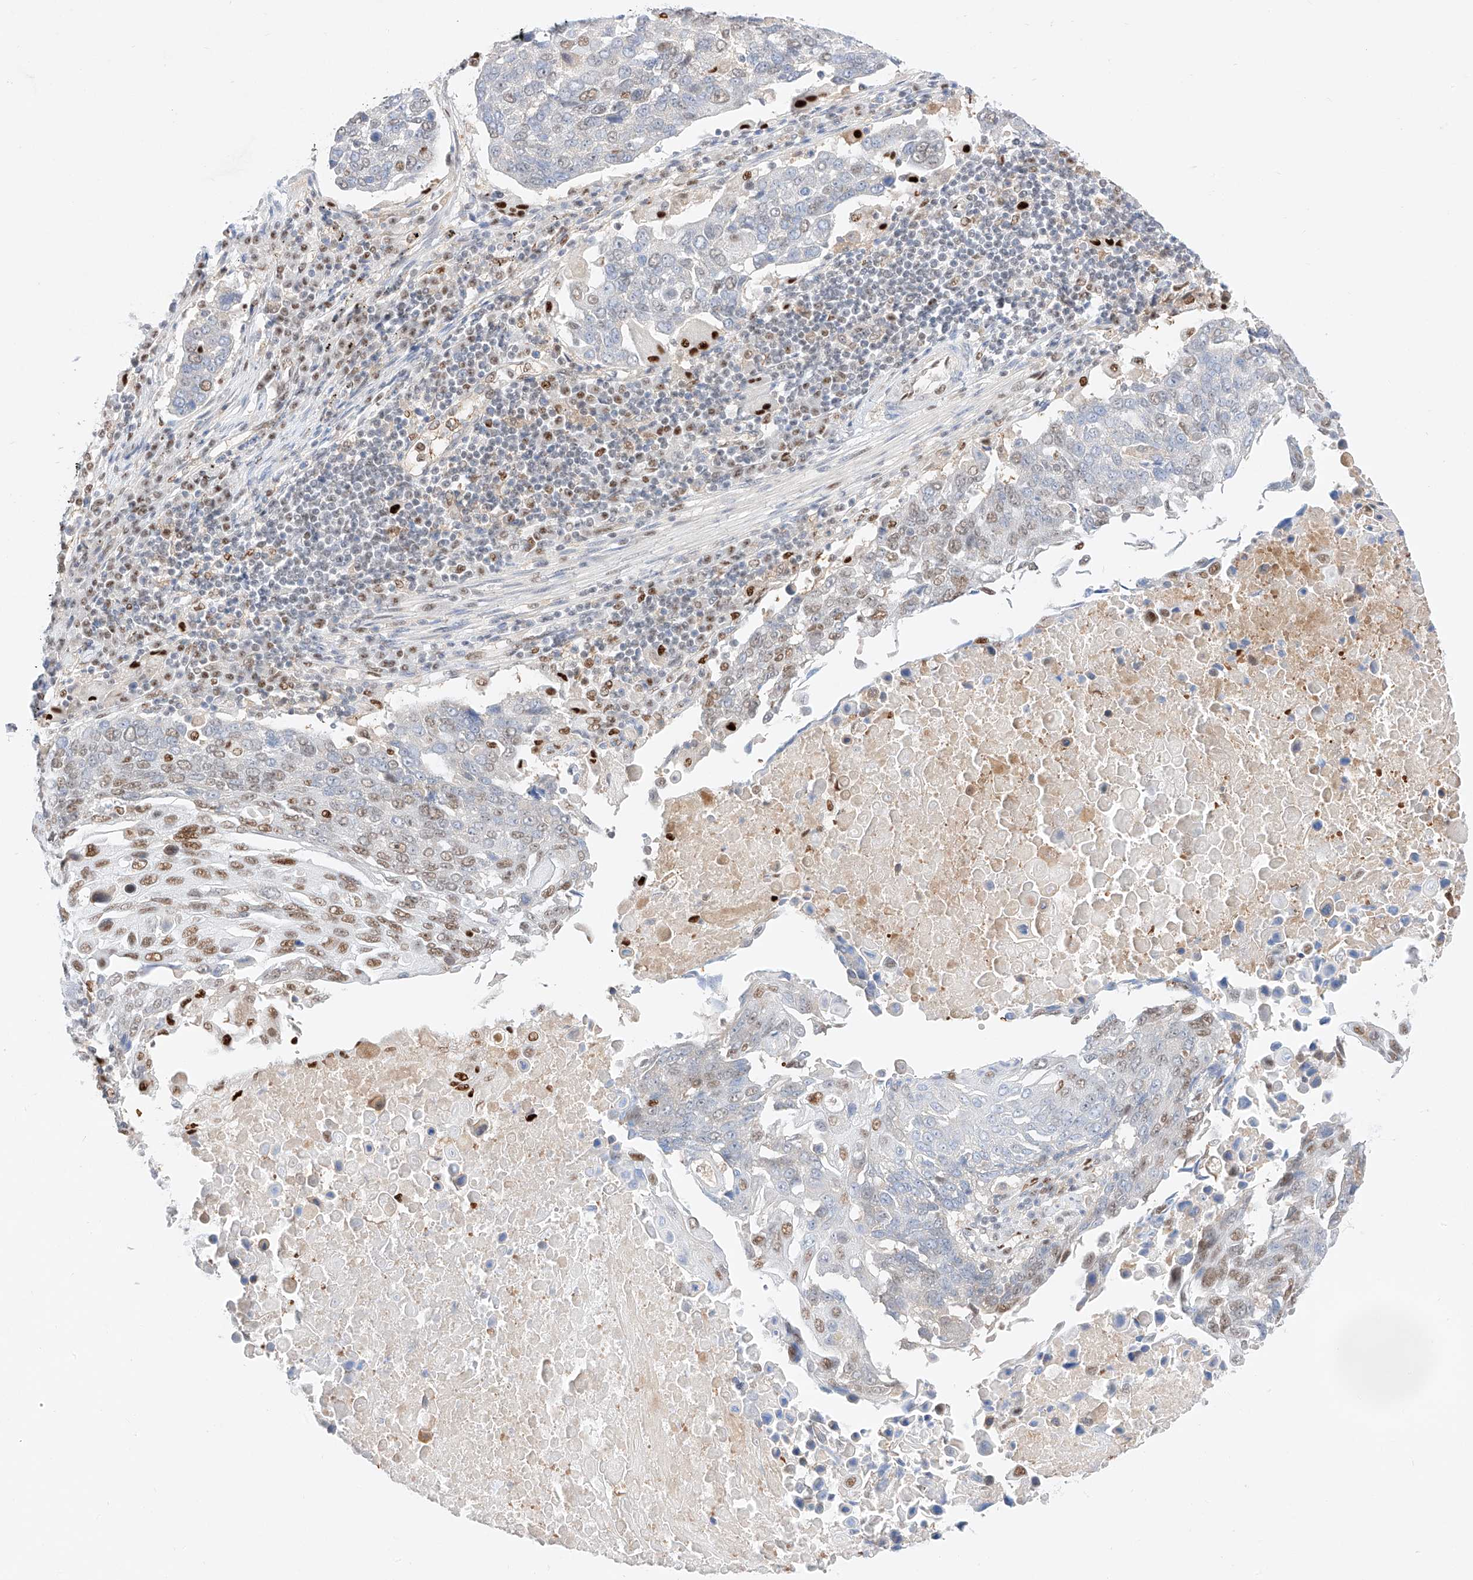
{"staining": {"intensity": "moderate", "quantity": "25%-75%", "location": "nuclear"}, "tissue": "lung cancer", "cell_type": "Tumor cells", "image_type": "cancer", "snomed": [{"axis": "morphology", "description": "Squamous cell carcinoma, NOS"}, {"axis": "topography", "description": "Lung"}], "caption": "Brown immunohistochemical staining in squamous cell carcinoma (lung) reveals moderate nuclear staining in approximately 25%-75% of tumor cells.", "gene": "APIP", "patient": {"sex": "male", "age": 66}}